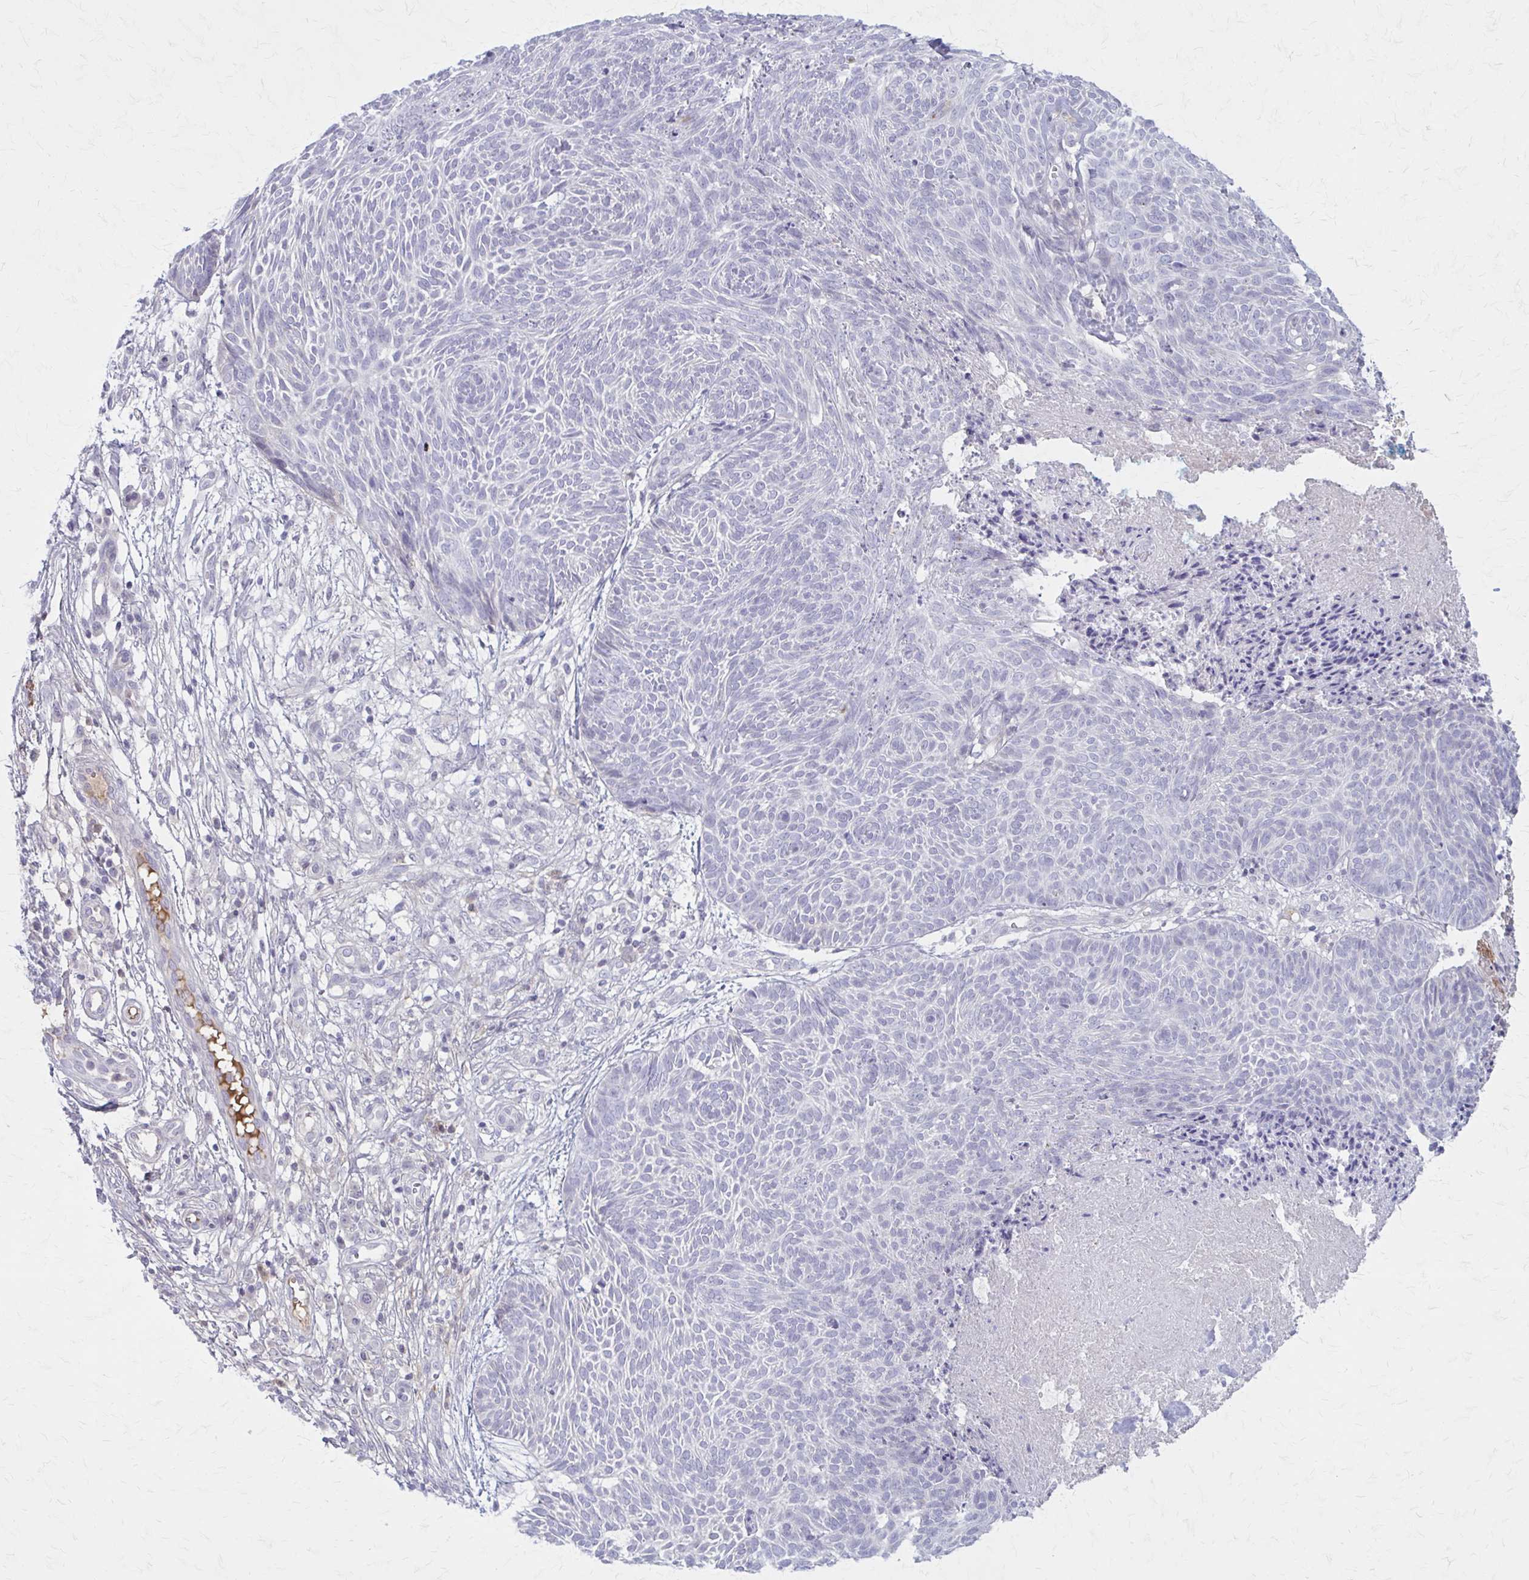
{"staining": {"intensity": "negative", "quantity": "none", "location": "none"}, "tissue": "skin cancer", "cell_type": "Tumor cells", "image_type": "cancer", "snomed": [{"axis": "morphology", "description": "Basal cell carcinoma"}, {"axis": "topography", "description": "Skin"}, {"axis": "topography", "description": "Skin of trunk"}], "caption": "Histopathology image shows no protein staining in tumor cells of basal cell carcinoma (skin) tissue.", "gene": "SERPIND1", "patient": {"sex": "male", "age": 74}}